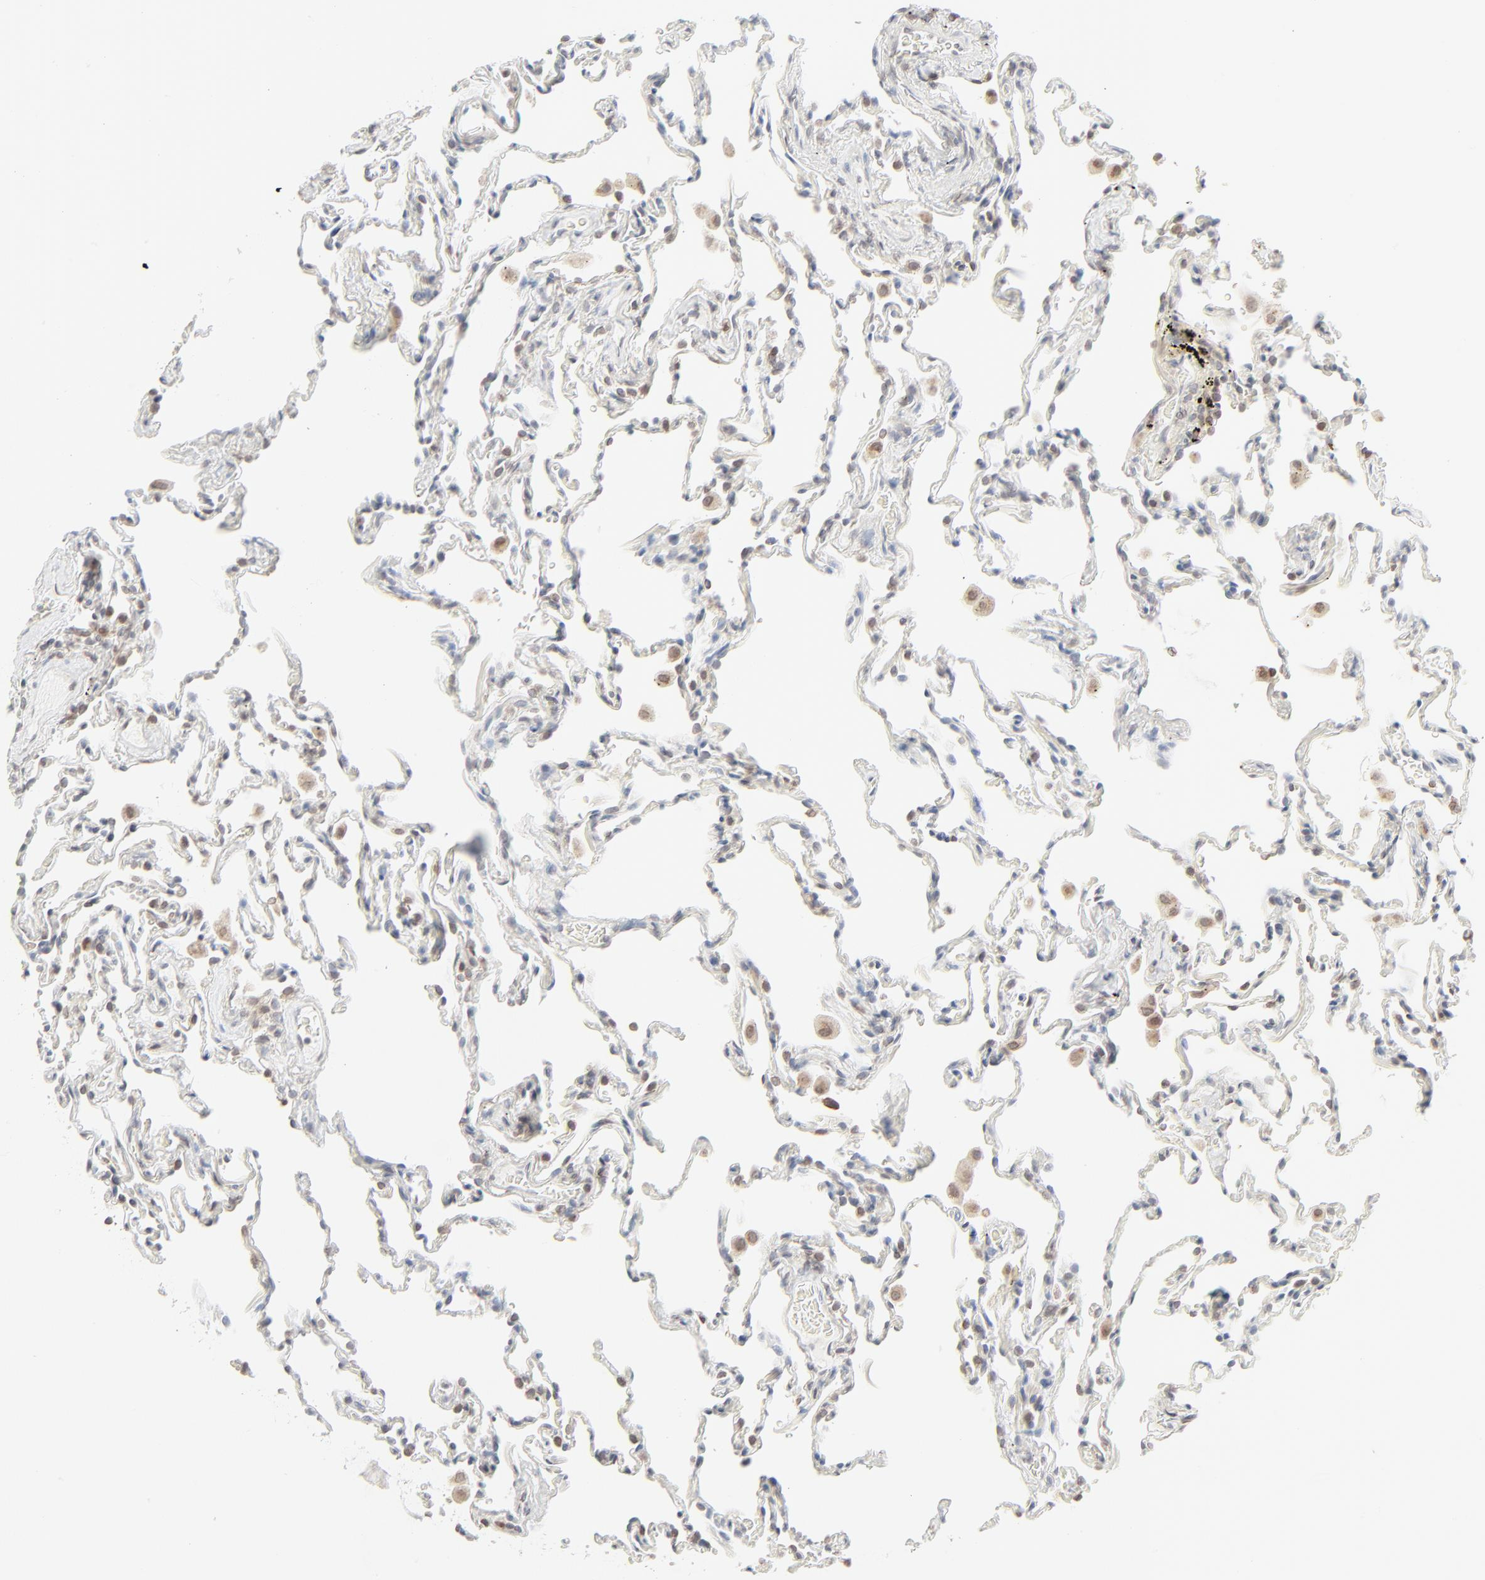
{"staining": {"intensity": "weak", "quantity": "<25%", "location": "cytoplasmic/membranous,nuclear"}, "tissue": "lung", "cell_type": "Alveolar cells", "image_type": "normal", "snomed": [{"axis": "morphology", "description": "Normal tissue, NOS"}, {"axis": "morphology", "description": "Soft tissue tumor metastatic"}, {"axis": "topography", "description": "Lung"}], "caption": "This histopathology image is of normal lung stained with immunohistochemistry (IHC) to label a protein in brown with the nuclei are counter-stained blue. There is no staining in alveolar cells.", "gene": "MAD1L1", "patient": {"sex": "male", "age": 59}}